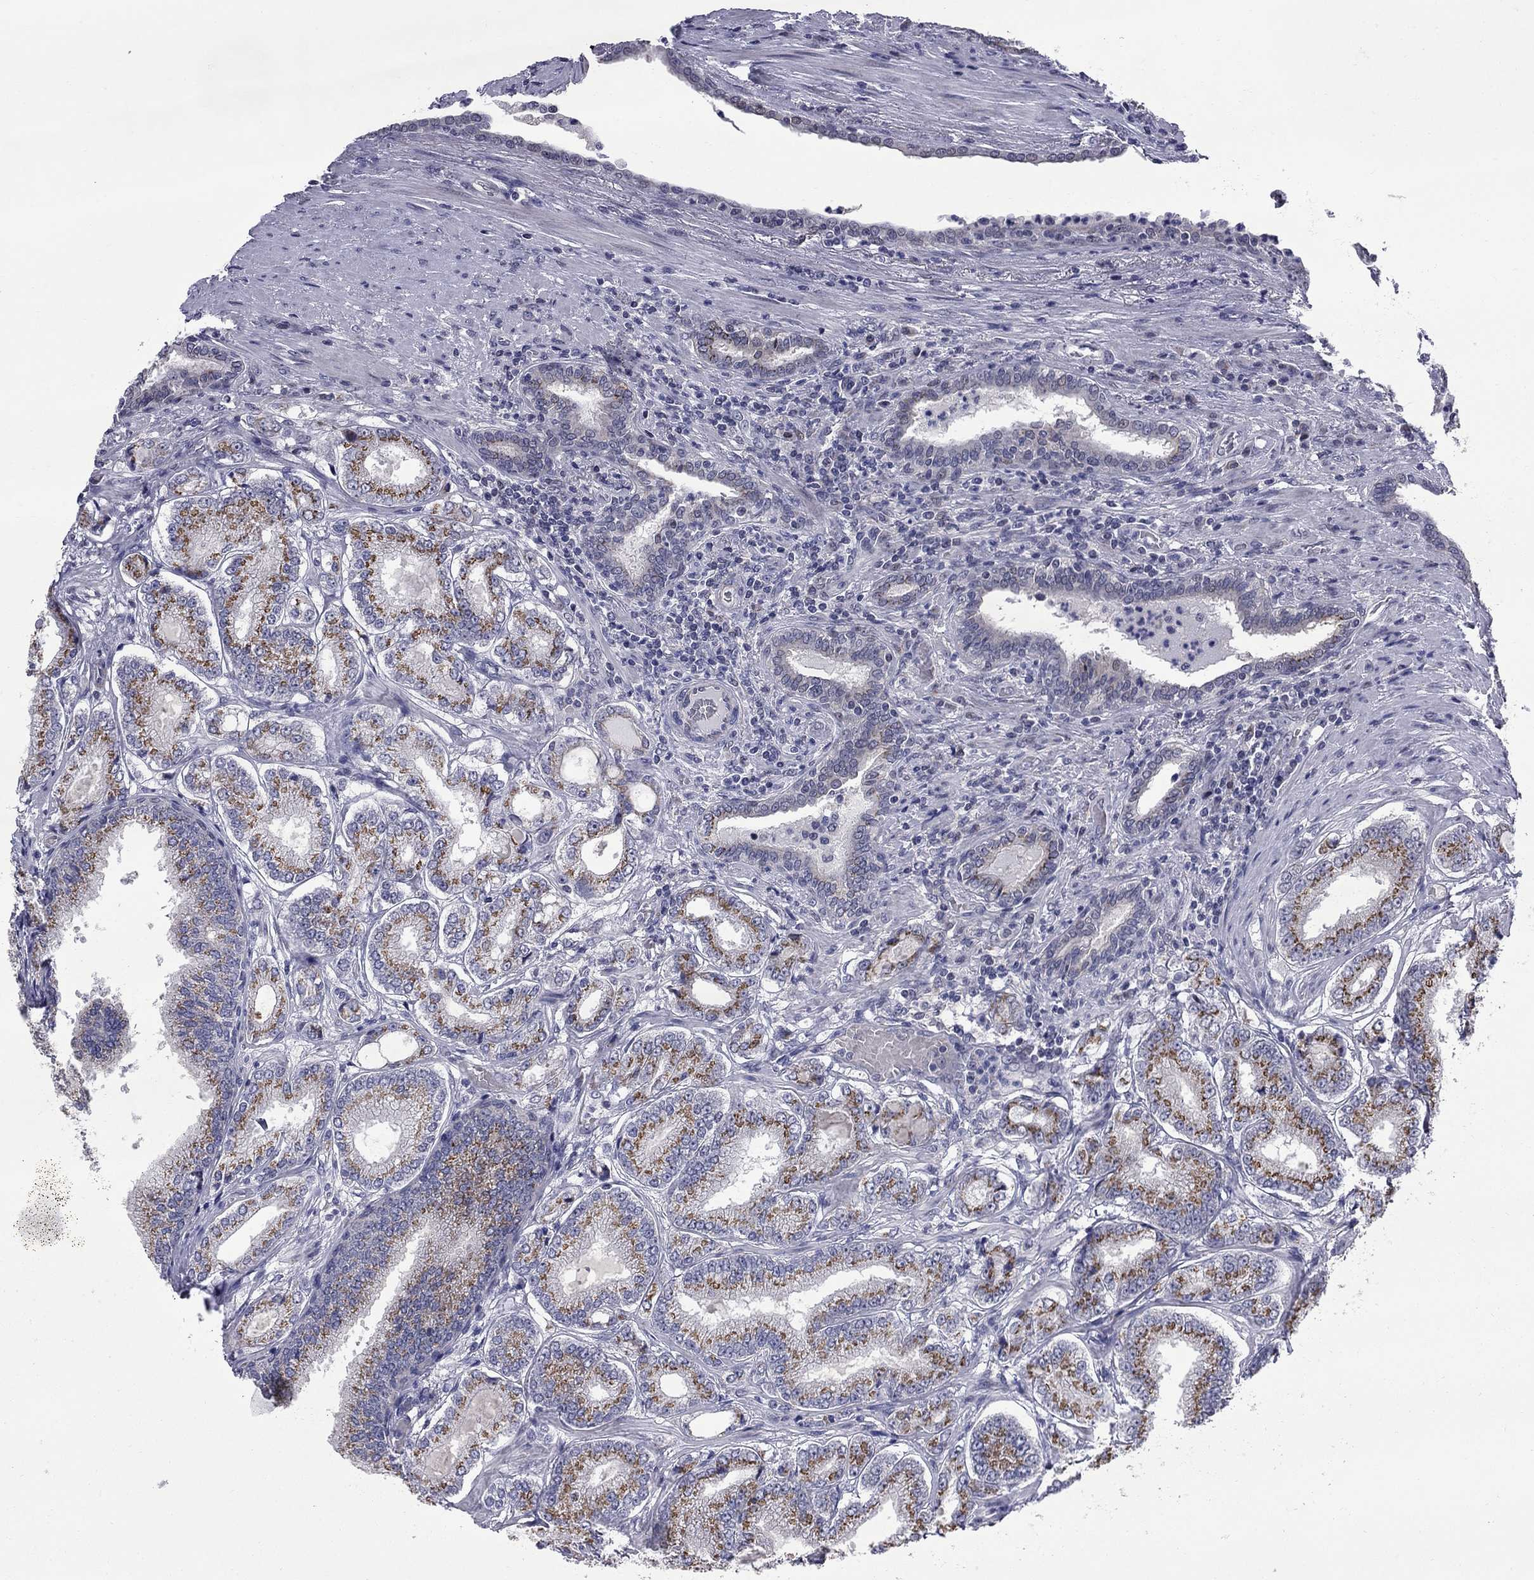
{"staining": {"intensity": "moderate", "quantity": ">75%", "location": "cytoplasmic/membranous"}, "tissue": "prostate cancer", "cell_type": "Tumor cells", "image_type": "cancer", "snomed": [{"axis": "morphology", "description": "Adenocarcinoma, NOS"}, {"axis": "topography", "description": "Prostate"}], "caption": "Protein expression analysis of human prostate cancer (adenocarcinoma) reveals moderate cytoplasmic/membranous staining in approximately >75% of tumor cells.", "gene": "HTR4", "patient": {"sex": "male", "age": 65}}